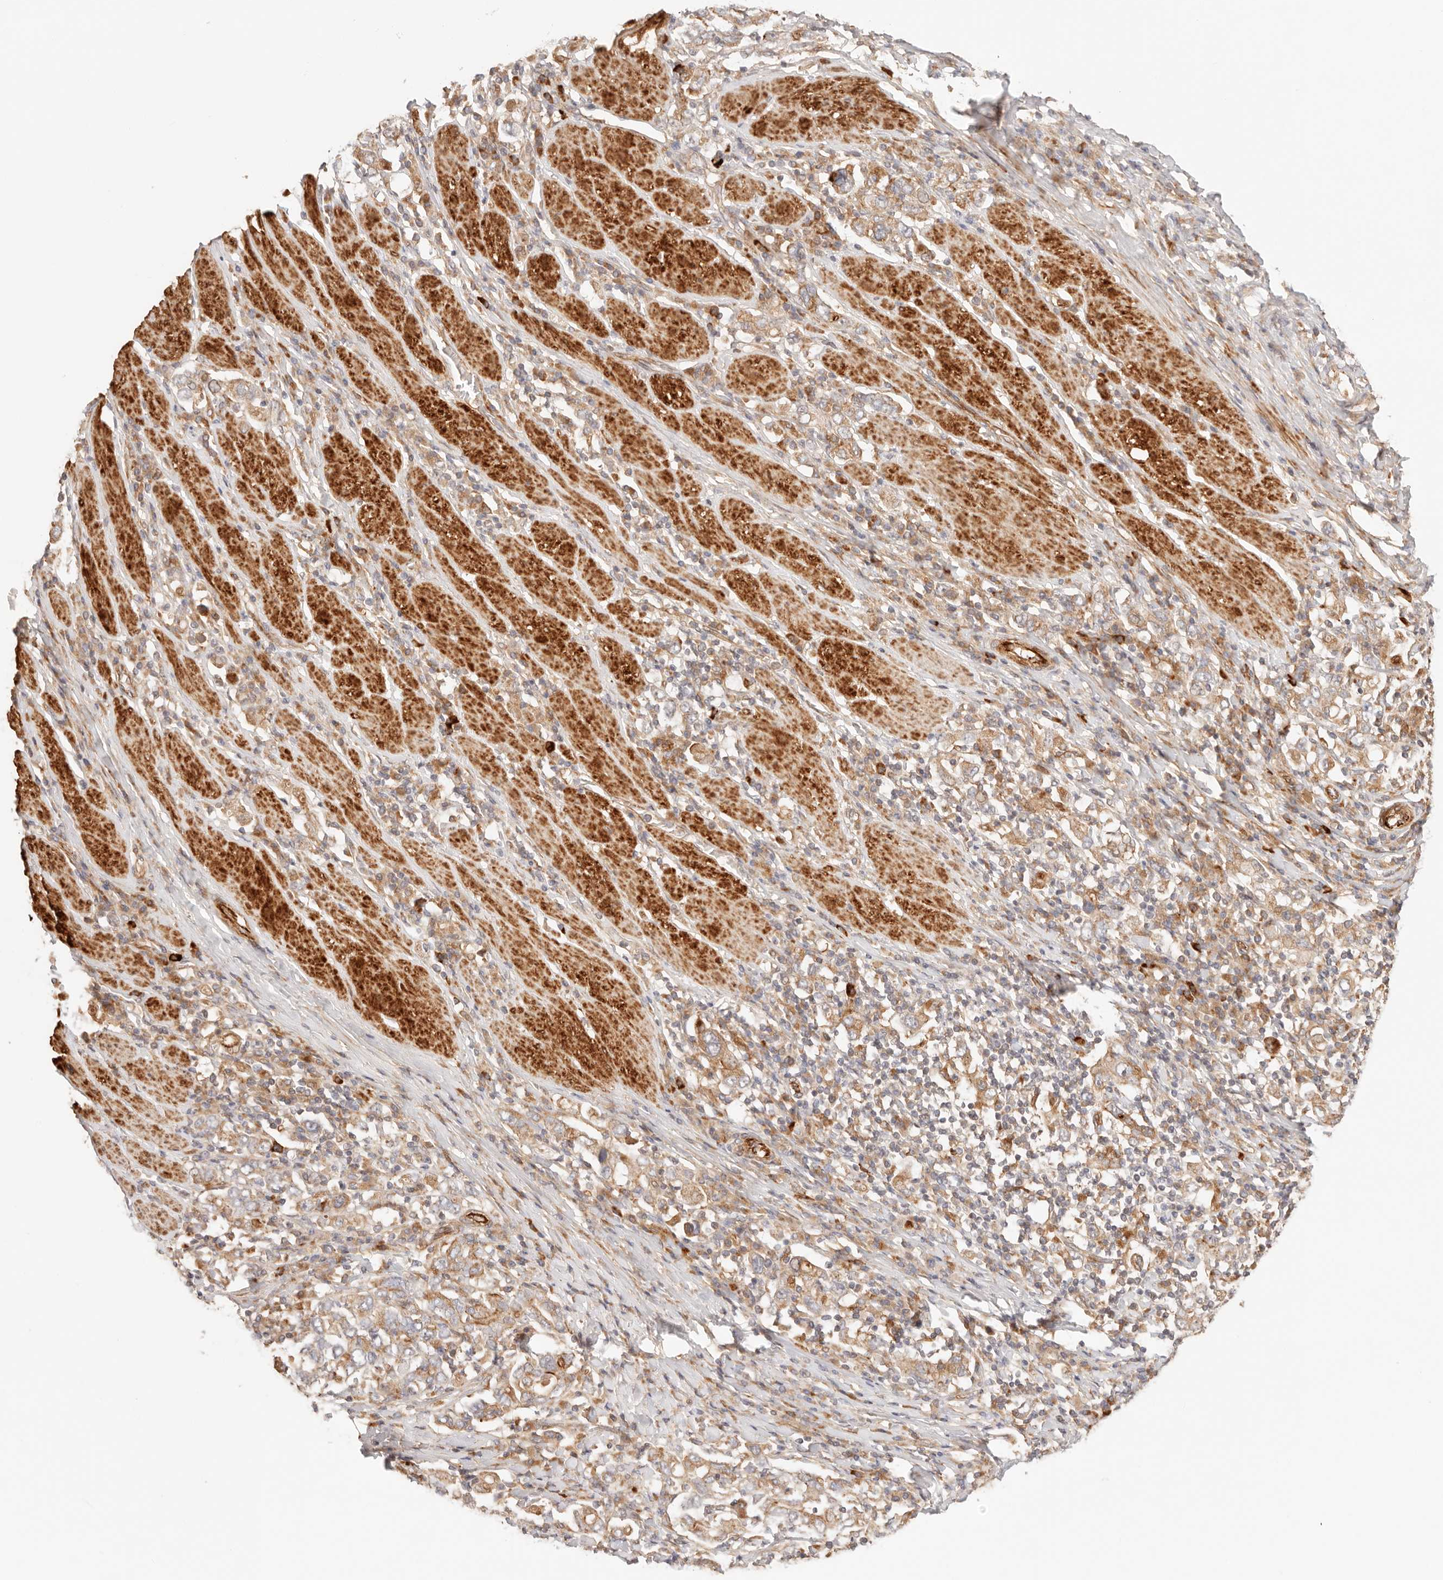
{"staining": {"intensity": "moderate", "quantity": ">75%", "location": "cytoplasmic/membranous"}, "tissue": "stomach cancer", "cell_type": "Tumor cells", "image_type": "cancer", "snomed": [{"axis": "morphology", "description": "Adenocarcinoma, NOS"}, {"axis": "topography", "description": "Stomach, upper"}], "caption": "The image demonstrates staining of stomach adenocarcinoma, revealing moderate cytoplasmic/membranous protein staining (brown color) within tumor cells.", "gene": "IL1R2", "patient": {"sex": "male", "age": 62}}